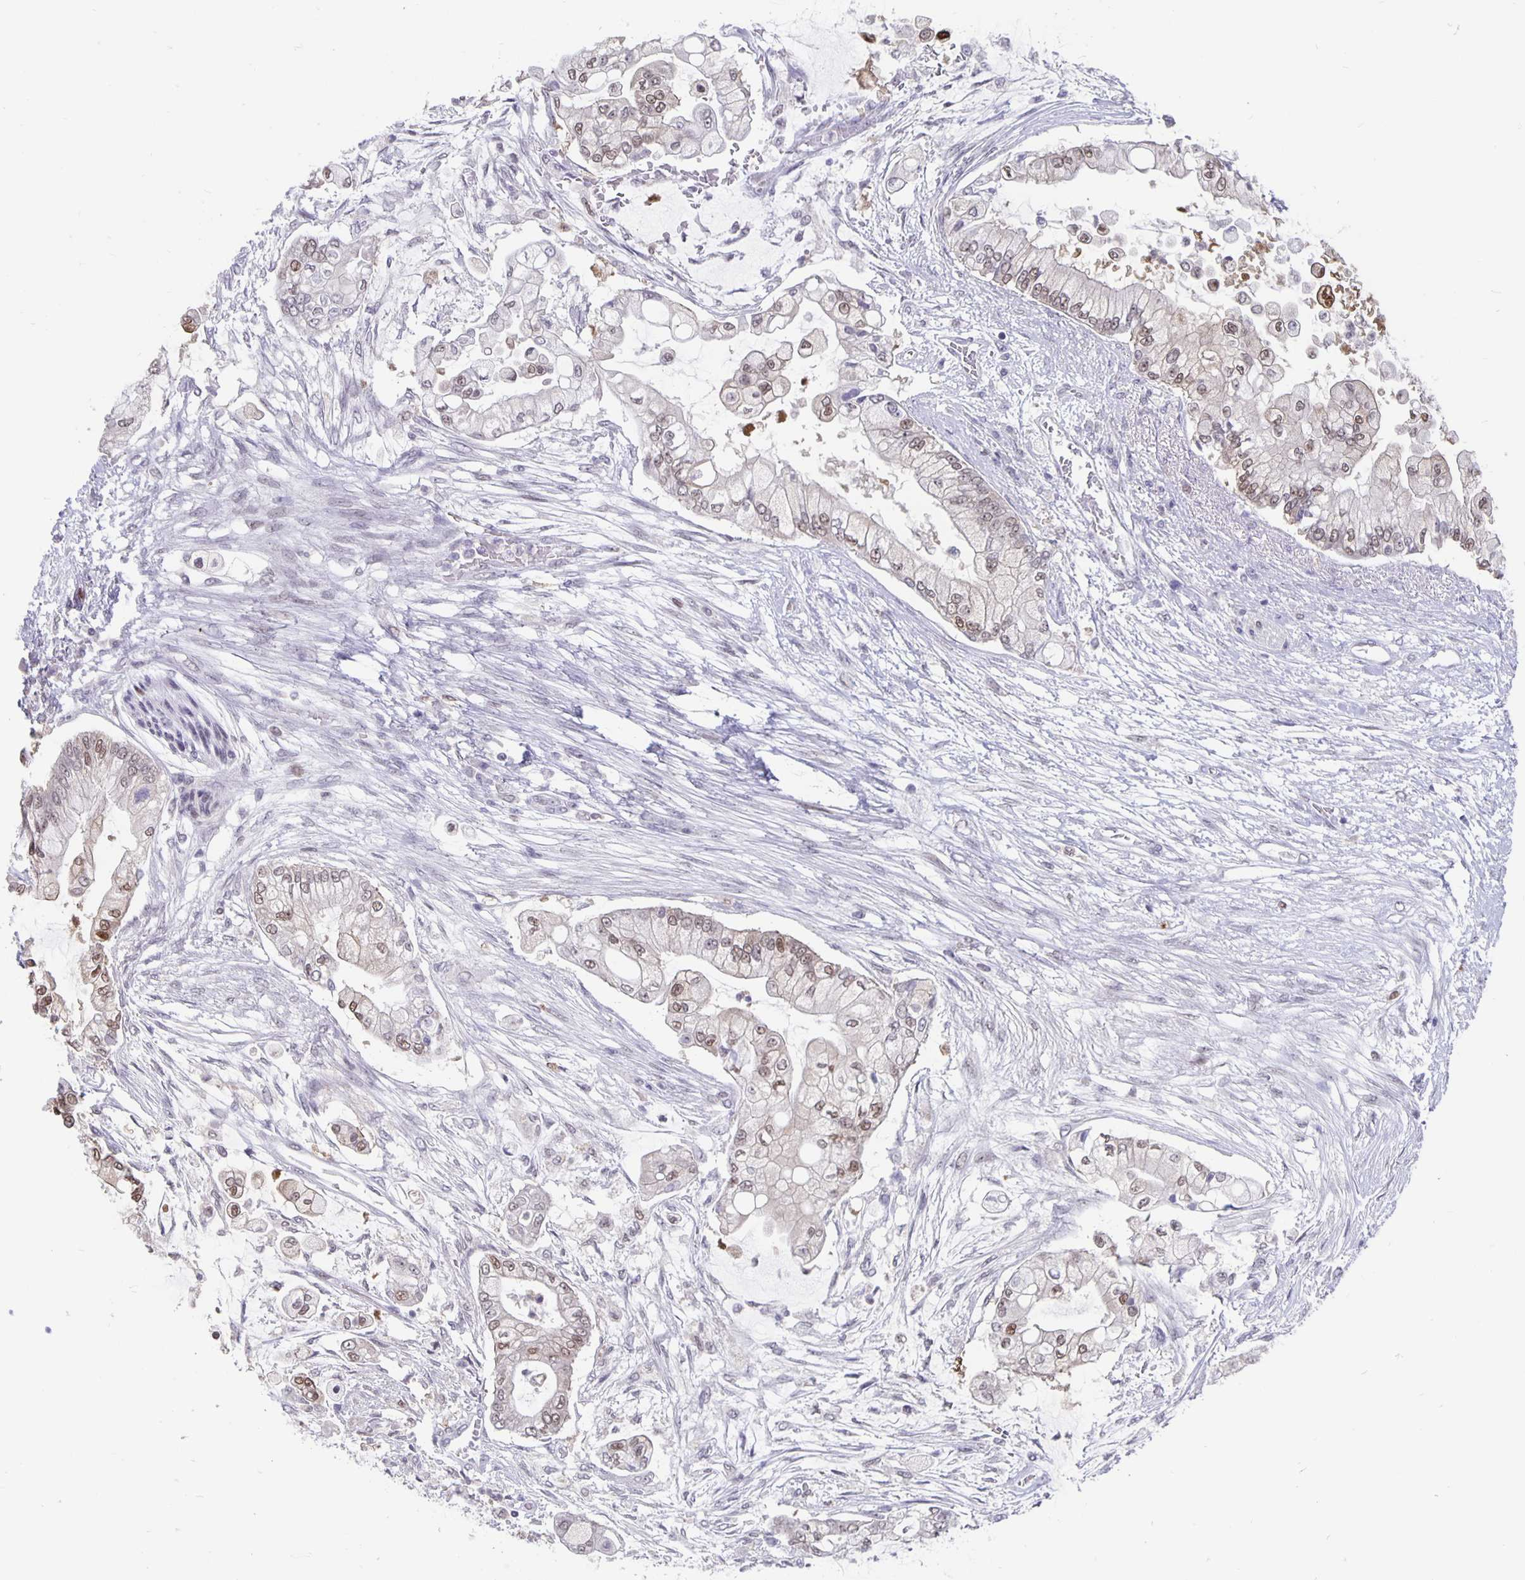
{"staining": {"intensity": "weak", "quantity": "25%-75%", "location": "nuclear"}, "tissue": "pancreatic cancer", "cell_type": "Tumor cells", "image_type": "cancer", "snomed": [{"axis": "morphology", "description": "Adenocarcinoma, NOS"}, {"axis": "topography", "description": "Pancreas"}], "caption": "Immunohistochemical staining of adenocarcinoma (pancreatic) demonstrates low levels of weak nuclear staining in approximately 25%-75% of tumor cells.", "gene": "ZNF691", "patient": {"sex": "female", "age": 69}}